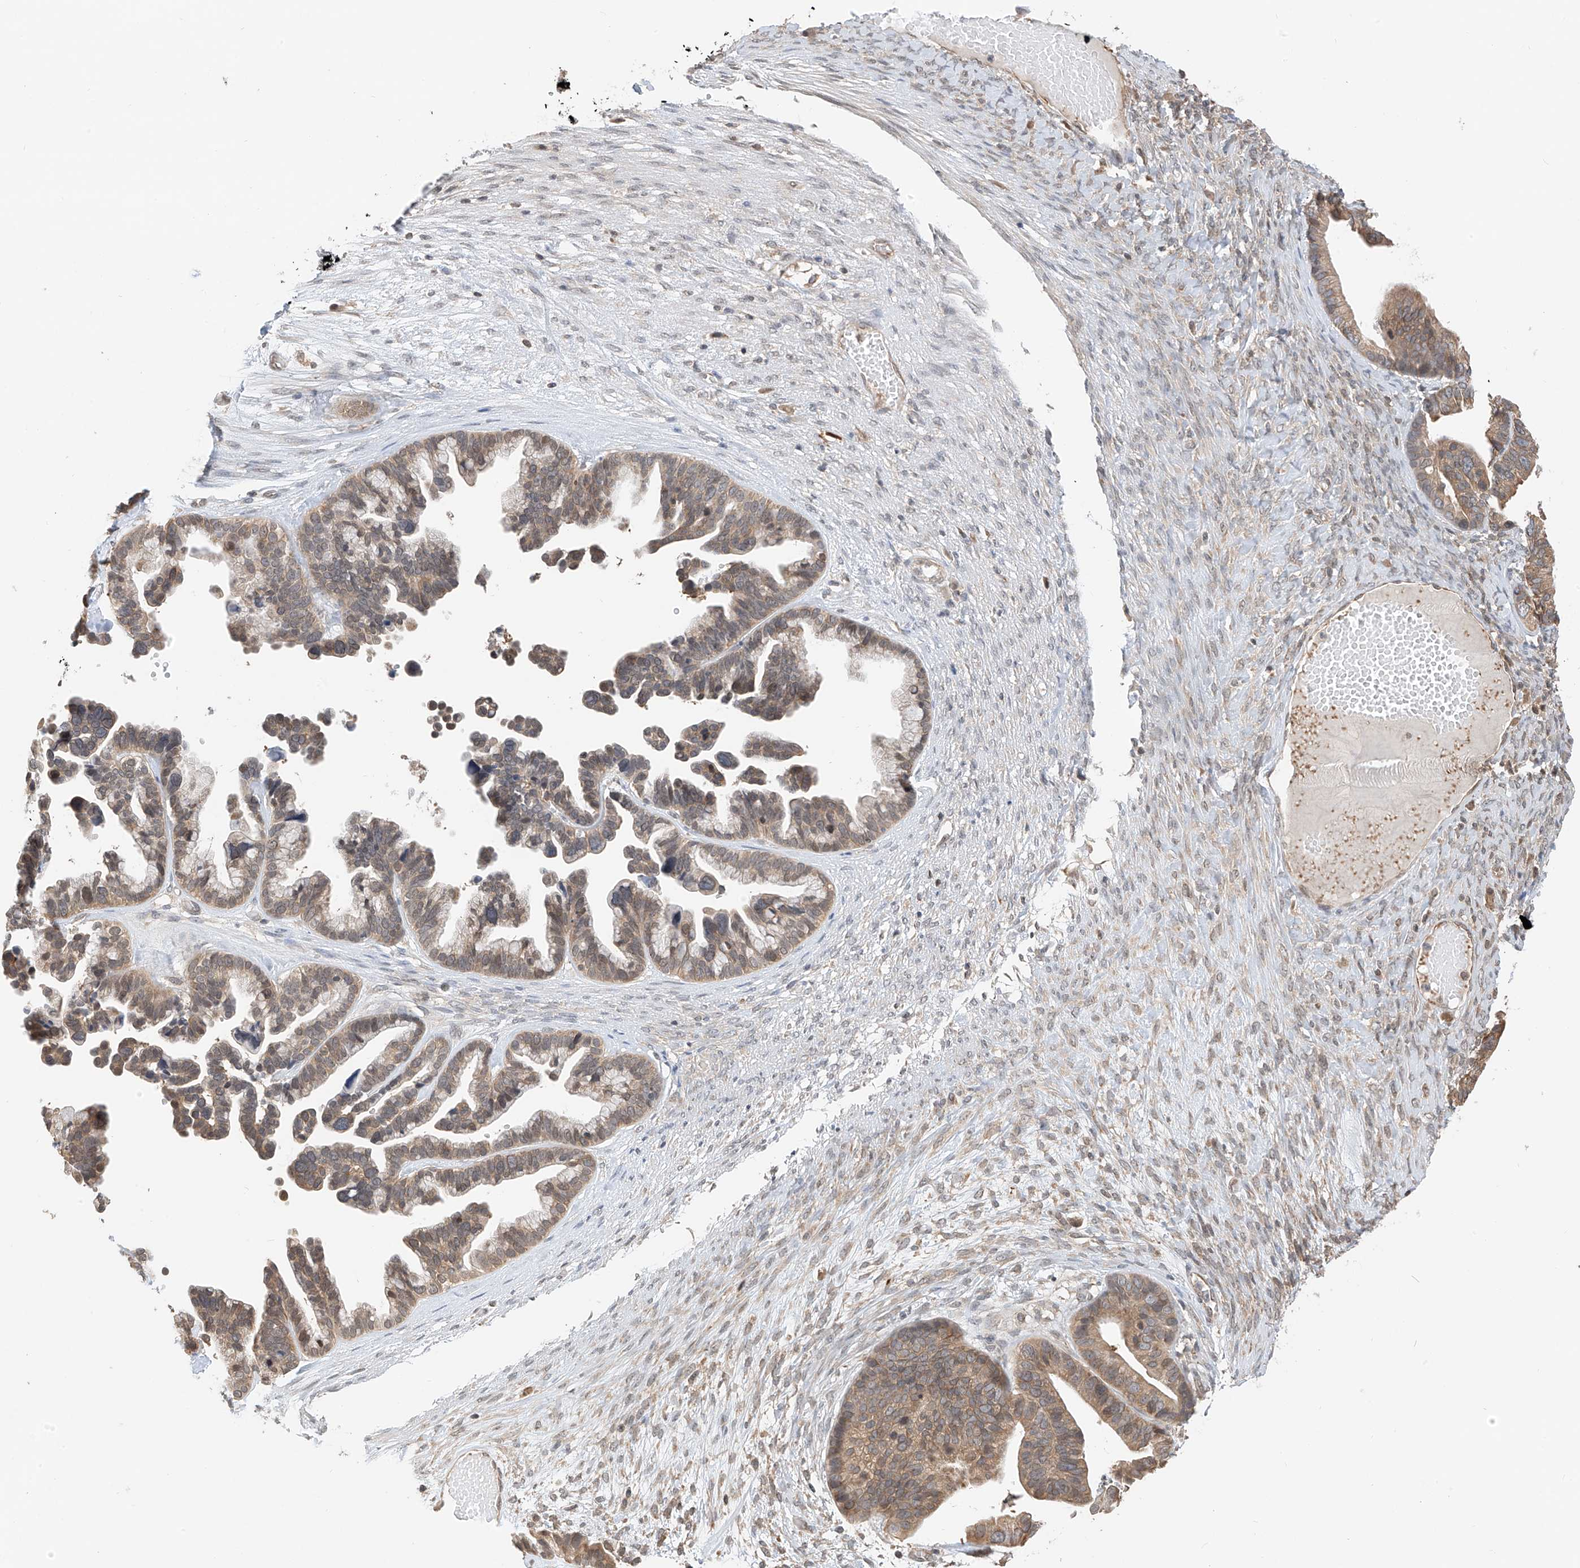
{"staining": {"intensity": "moderate", "quantity": ">75%", "location": "cytoplasmic/membranous"}, "tissue": "ovarian cancer", "cell_type": "Tumor cells", "image_type": "cancer", "snomed": [{"axis": "morphology", "description": "Cystadenocarcinoma, serous, NOS"}, {"axis": "topography", "description": "Ovary"}], "caption": "Immunohistochemistry (IHC) histopathology image of neoplastic tissue: human serous cystadenocarcinoma (ovarian) stained using IHC shows medium levels of moderate protein expression localized specifically in the cytoplasmic/membranous of tumor cells, appearing as a cytoplasmic/membranous brown color.", "gene": "PPA2", "patient": {"sex": "female", "age": 56}}